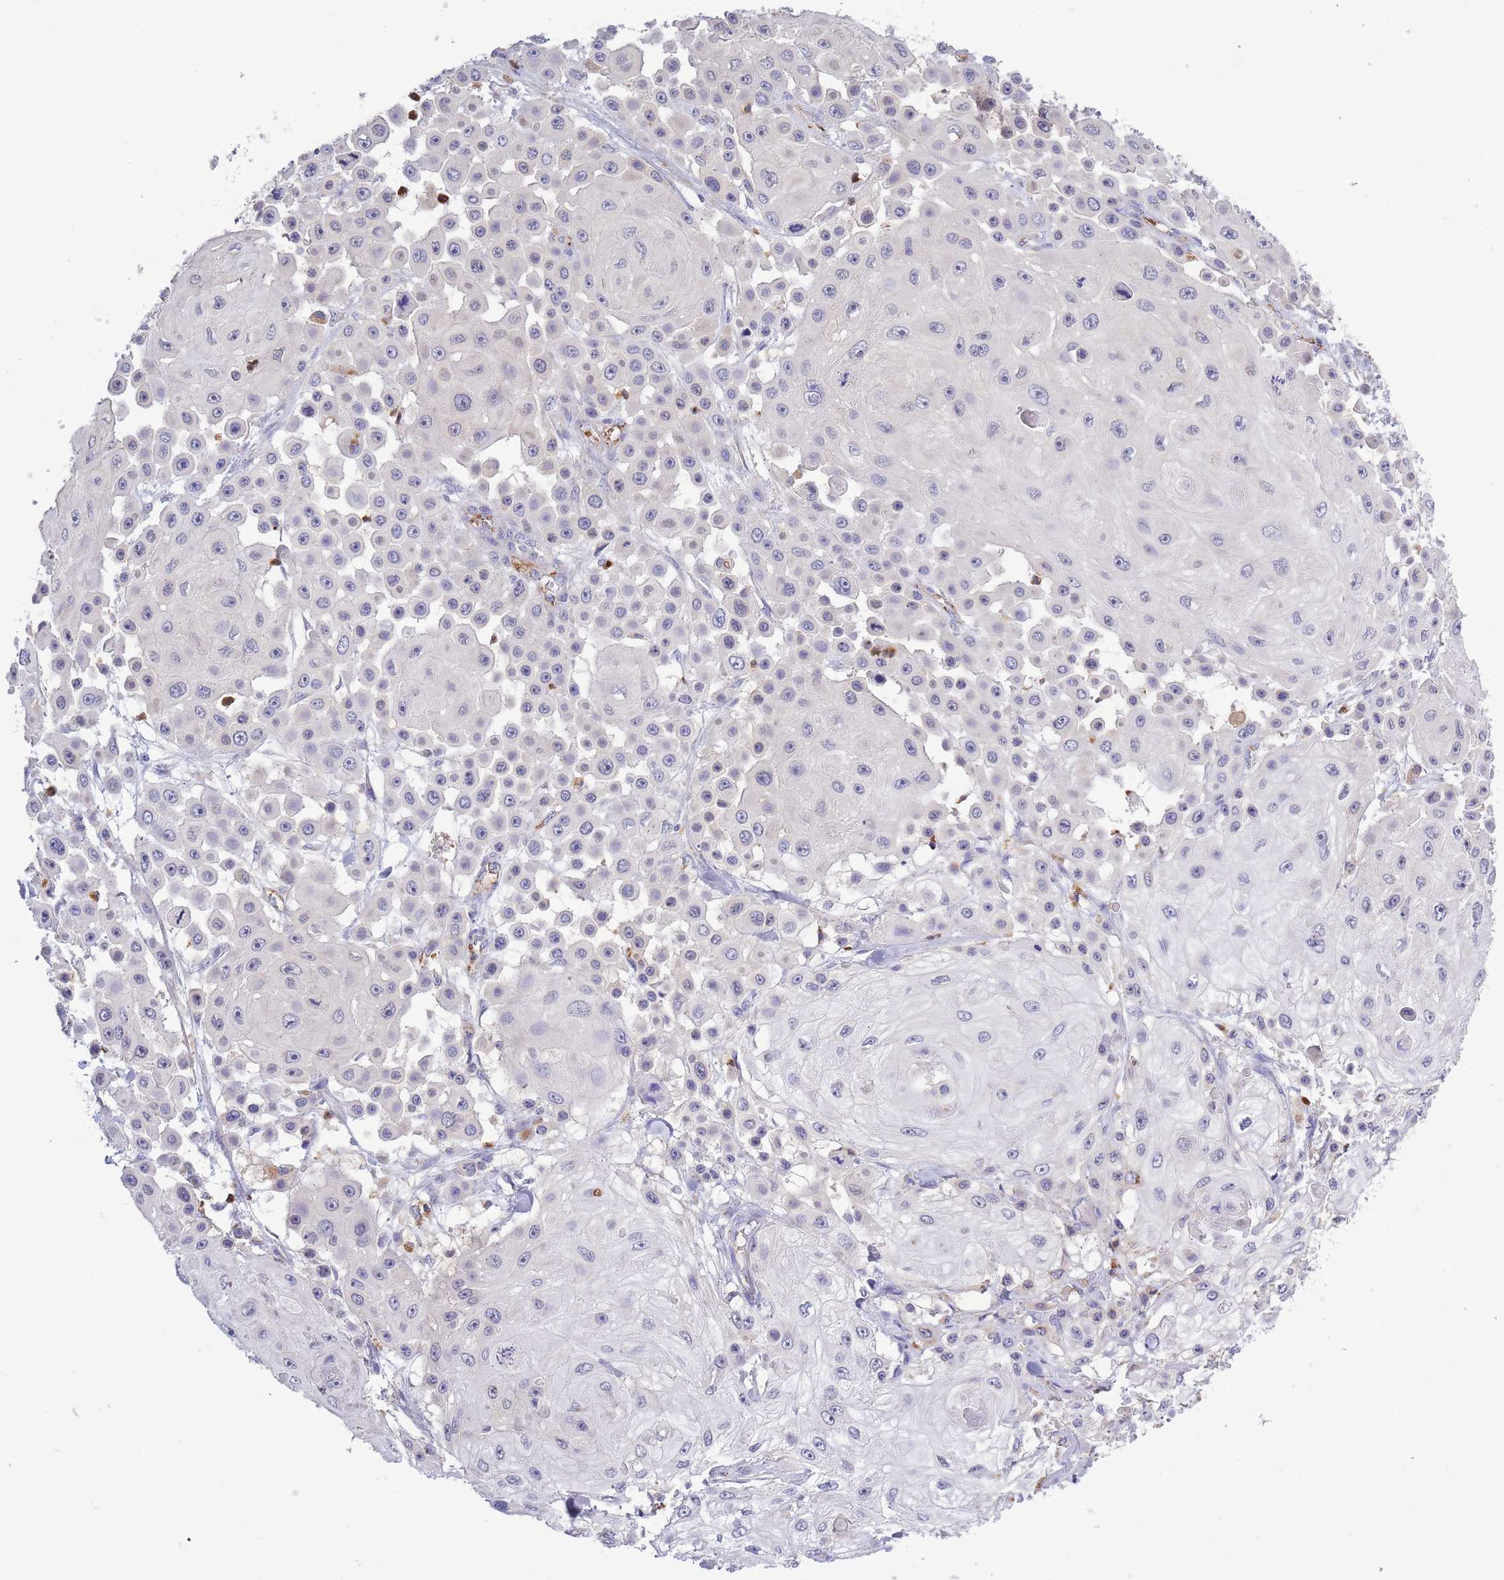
{"staining": {"intensity": "negative", "quantity": "none", "location": "none"}, "tissue": "skin cancer", "cell_type": "Tumor cells", "image_type": "cancer", "snomed": [{"axis": "morphology", "description": "Squamous cell carcinoma, NOS"}, {"axis": "topography", "description": "Skin"}], "caption": "This is a image of IHC staining of squamous cell carcinoma (skin), which shows no staining in tumor cells. (DAB IHC with hematoxylin counter stain).", "gene": "CENPM", "patient": {"sex": "male", "age": 67}}